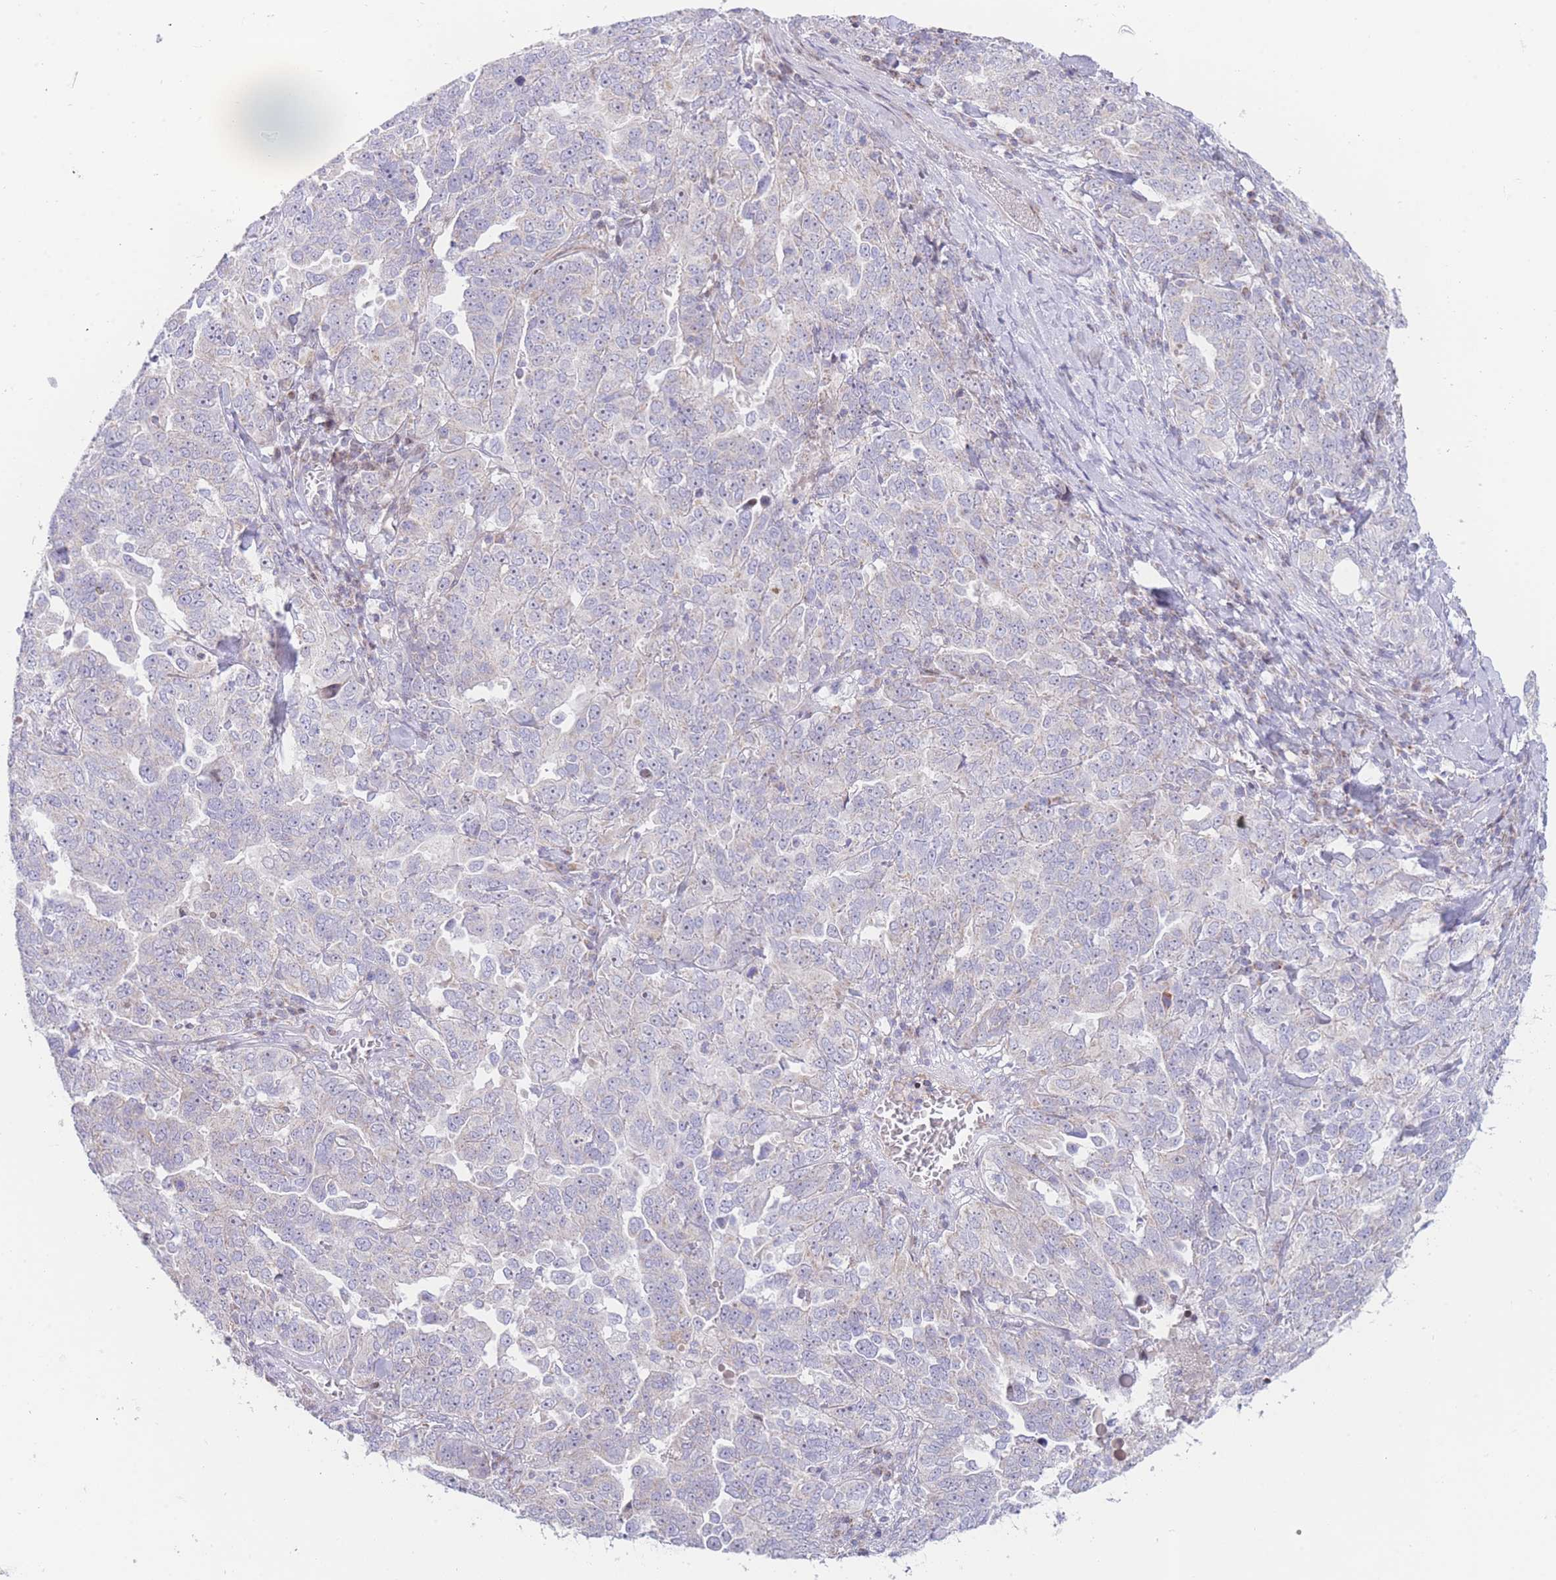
{"staining": {"intensity": "negative", "quantity": "none", "location": "none"}, "tissue": "ovarian cancer", "cell_type": "Tumor cells", "image_type": "cancer", "snomed": [{"axis": "morphology", "description": "Carcinoma, endometroid"}, {"axis": "topography", "description": "Ovary"}], "caption": "Tumor cells show no significant protein expression in ovarian cancer (endometroid carcinoma).", "gene": "GPAM", "patient": {"sex": "female", "age": 62}}